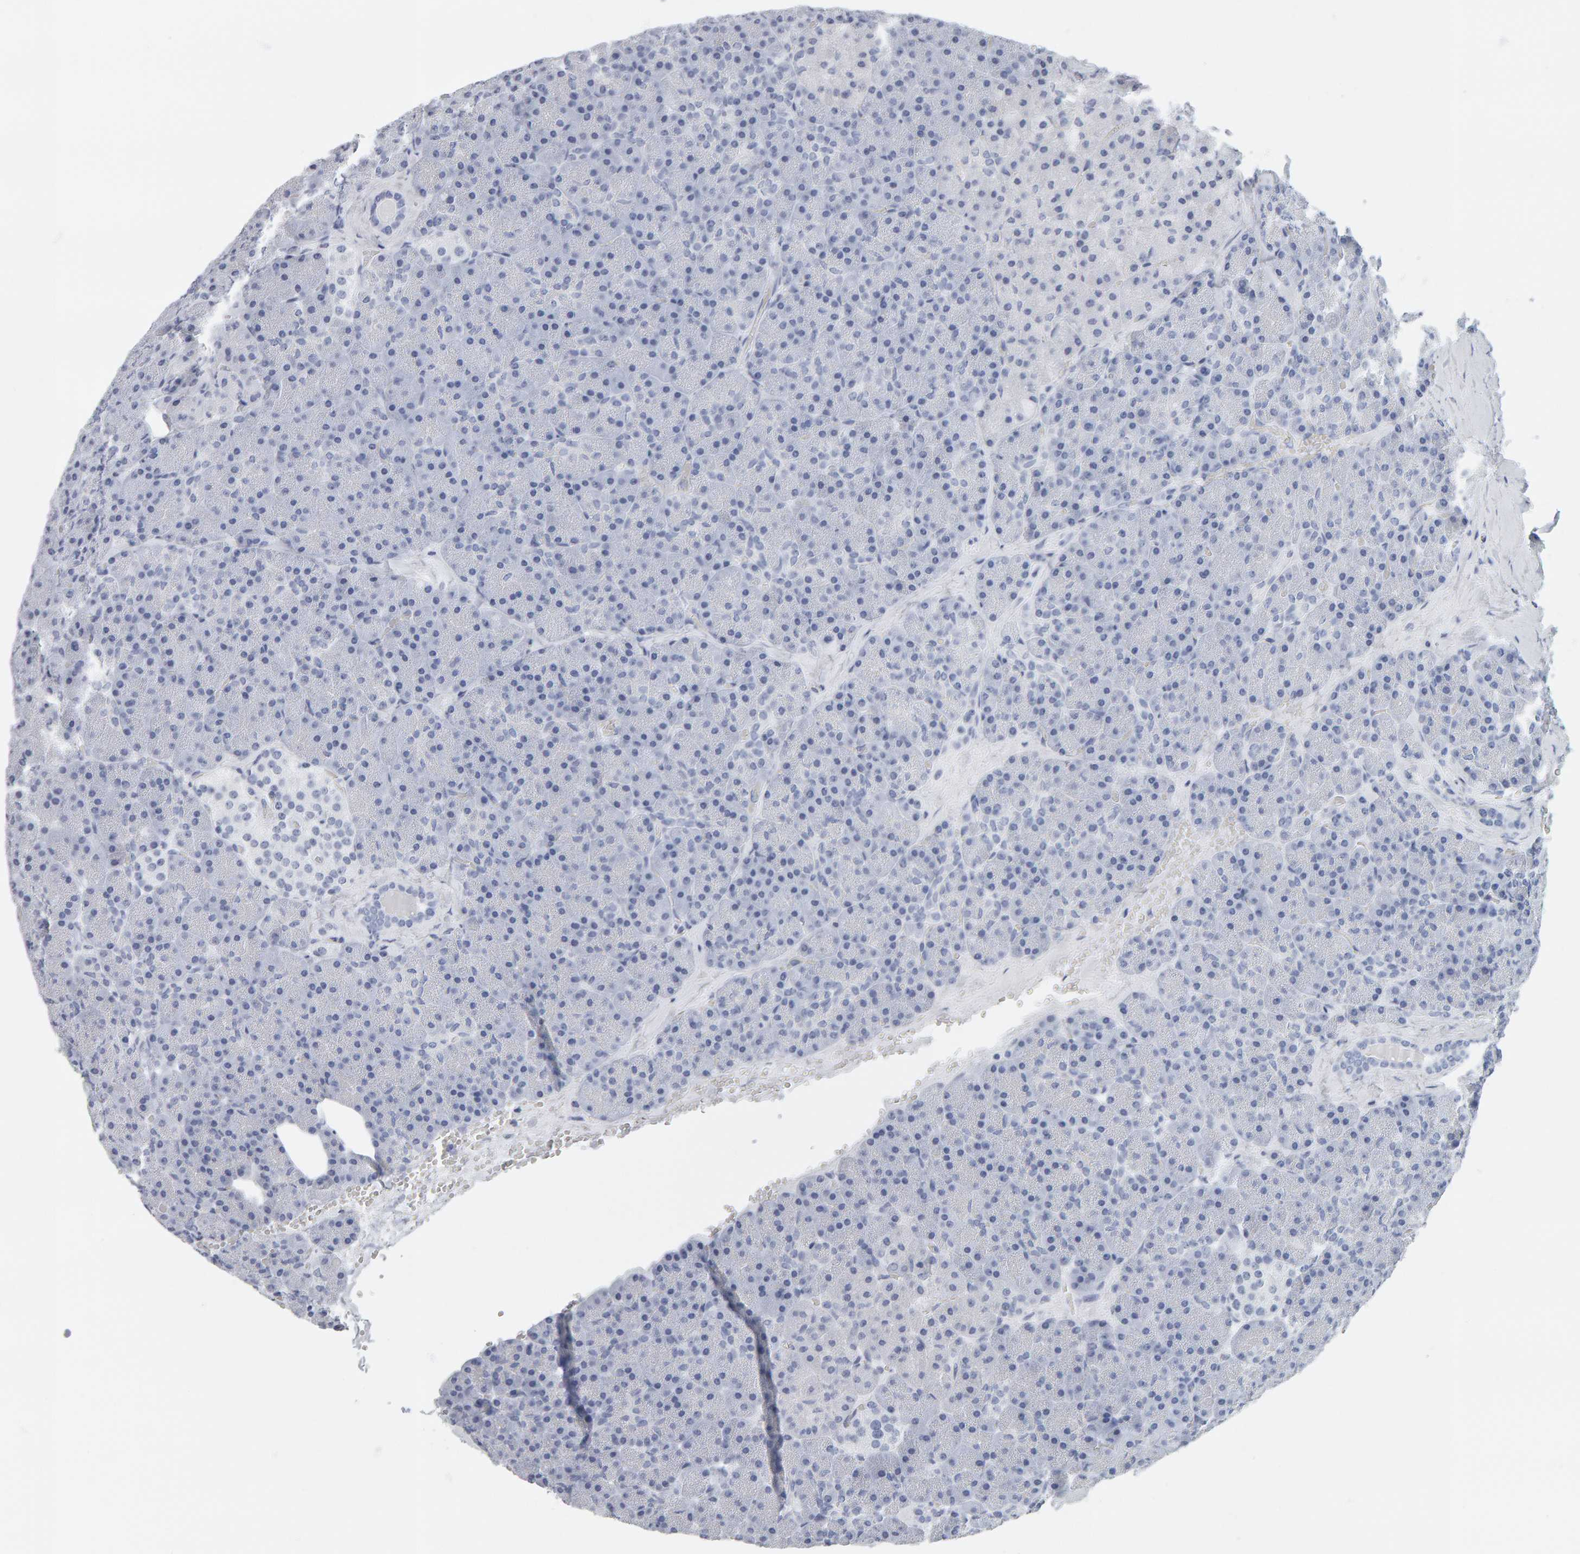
{"staining": {"intensity": "negative", "quantity": "none", "location": "none"}, "tissue": "pancreas", "cell_type": "Exocrine glandular cells", "image_type": "normal", "snomed": [{"axis": "morphology", "description": "Normal tissue, NOS"}, {"axis": "morphology", "description": "Carcinoid, malignant, NOS"}, {"axis": "topography", "description": "Pancreas"}], "caption": "Immunohistochemistry photomicrograph of unremarkable pancreas stained for a protein (brown), which reveals no staining in exocrine glandular cells.", "gene": "SPACA3", "patient": {"sex": "female", "age": 35}}